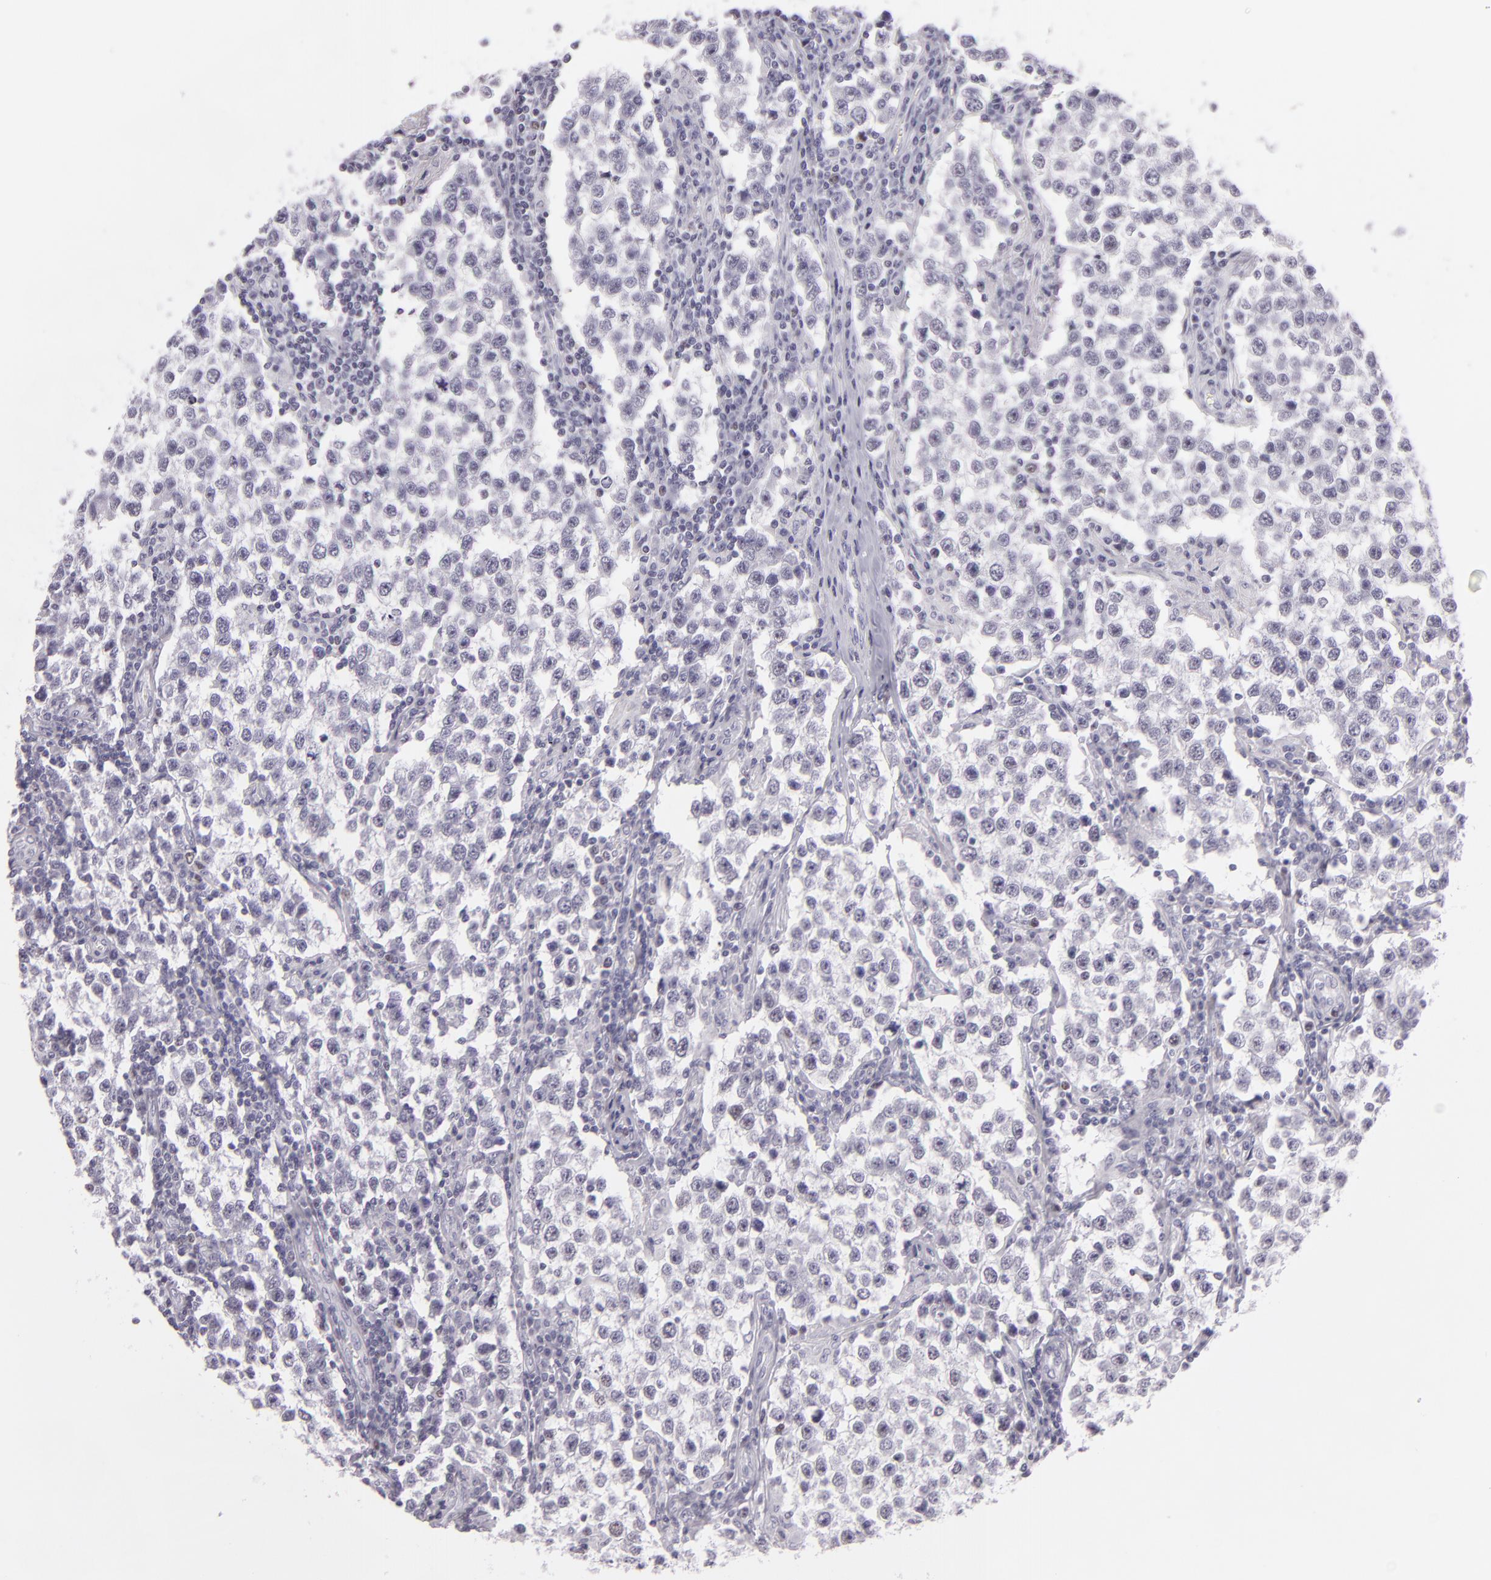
{"staining": {"intensity": "negative", "quantity": "none", "location": "none"}, "tissue": "testis cancer", "cell_type": "Tumor cells", "image_type": "cancer", "snomed": [{"axis": "morphology", "description": "Seminoma, NOS"}, {"axis": "topography", "description": "Testis"}], "caption": "This is a micrograph of immunohistochemistry staining of testis seminoma, which shows no positivity in tumor cells.", "gene": "MCM3", "patient": {"sex": "male", "age": 36}}